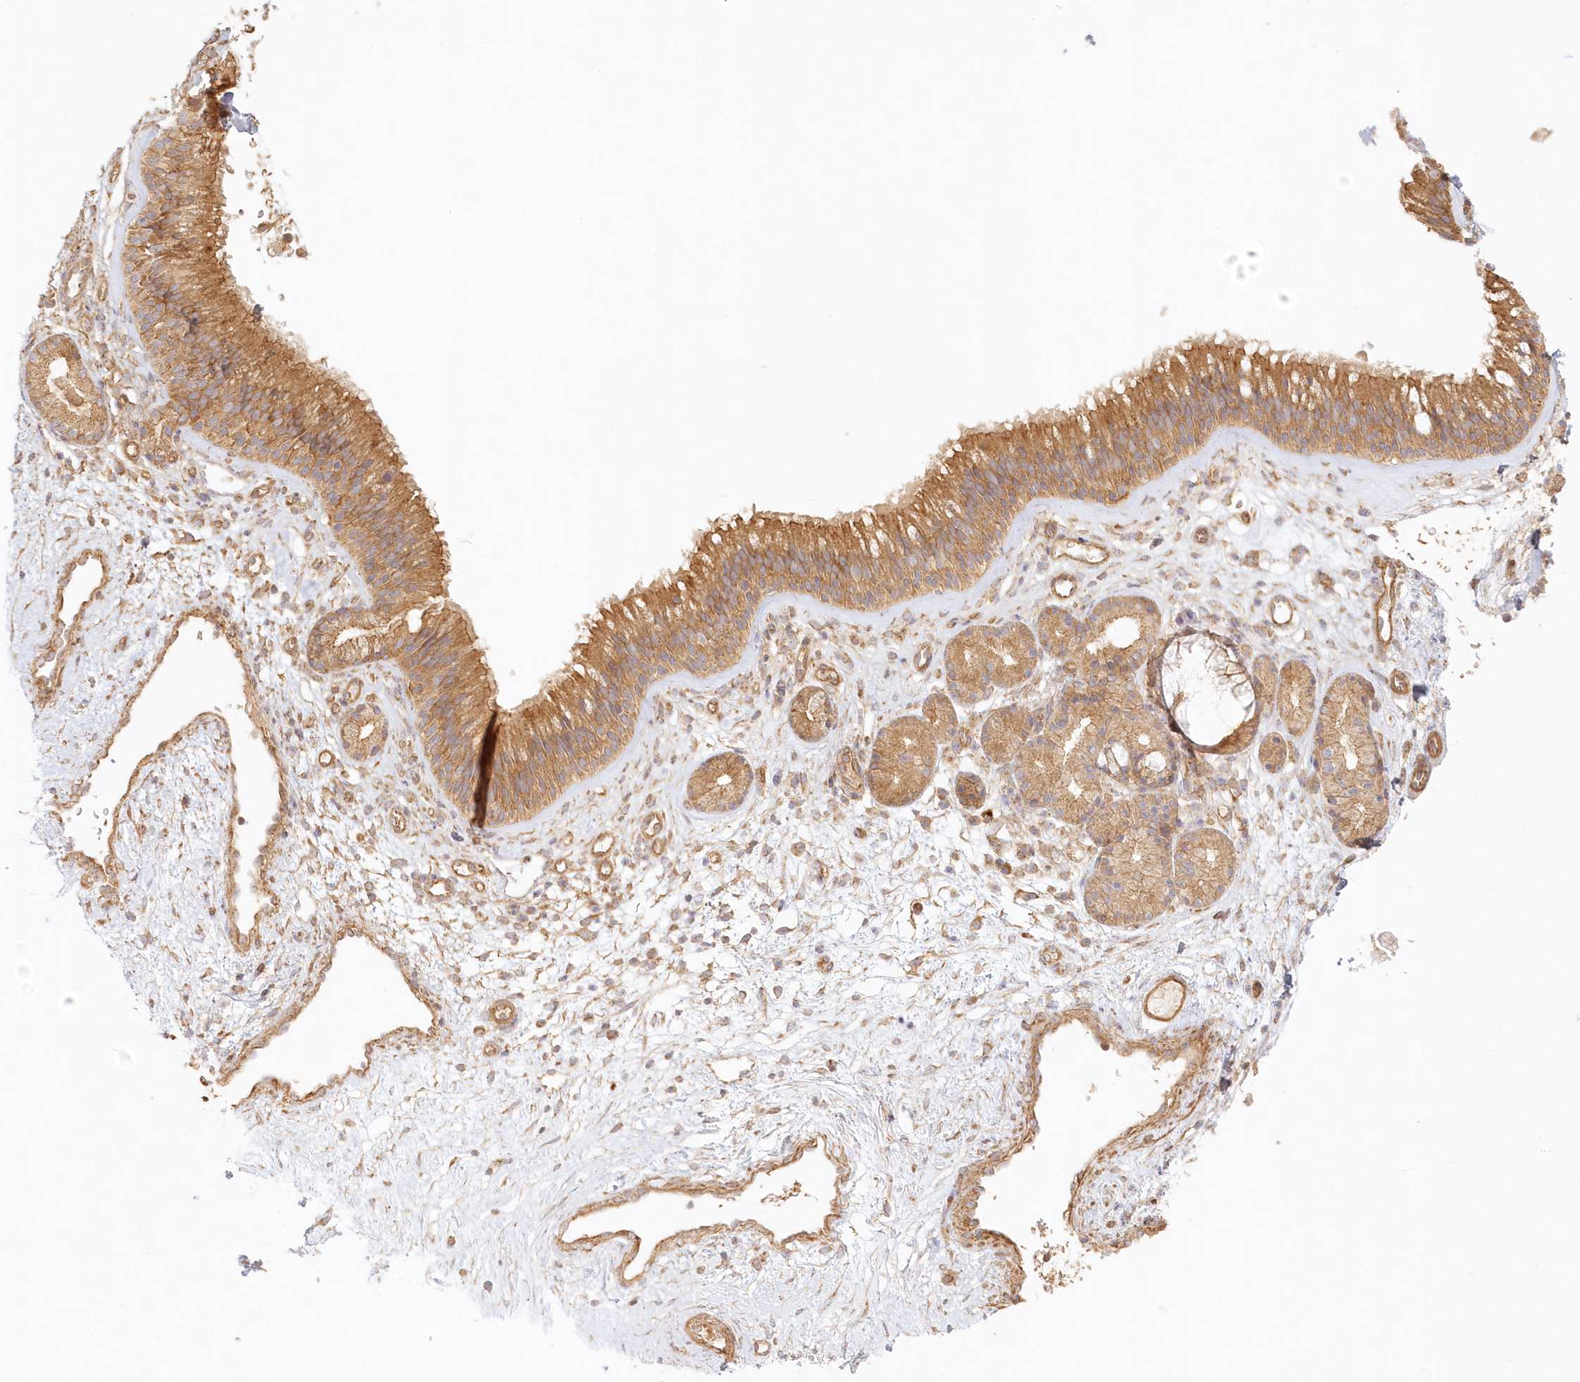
{"staining": {"intensity": "moderate", "quantity": ">75%", "location": "cytoplasmic/membranous"}, "tissue": "nasopharynx", "cell_type": "Respiratory epithelial cells", "image_type": "normal", "snomed": [{"axis": "morphology", "description": "Normal tissue, NOS"}, {"axis": "morphology", "description": "Inflammation, NOS"}, {"axis": "morphology", "description": "Malignant melanoma, Metastatic site"}, {"axis": "topography", "description": "Nasopharynx"}], "caption": "Immunohistochemistry (IHC) (DAB) staining of normal nasopharynx reveals moderate cytoplasmic/membranous protein staining in about >75% of respiratory epithelial cells.", "gene": "KIAA0232", "patient": {"sex": "male", "age": 70}}